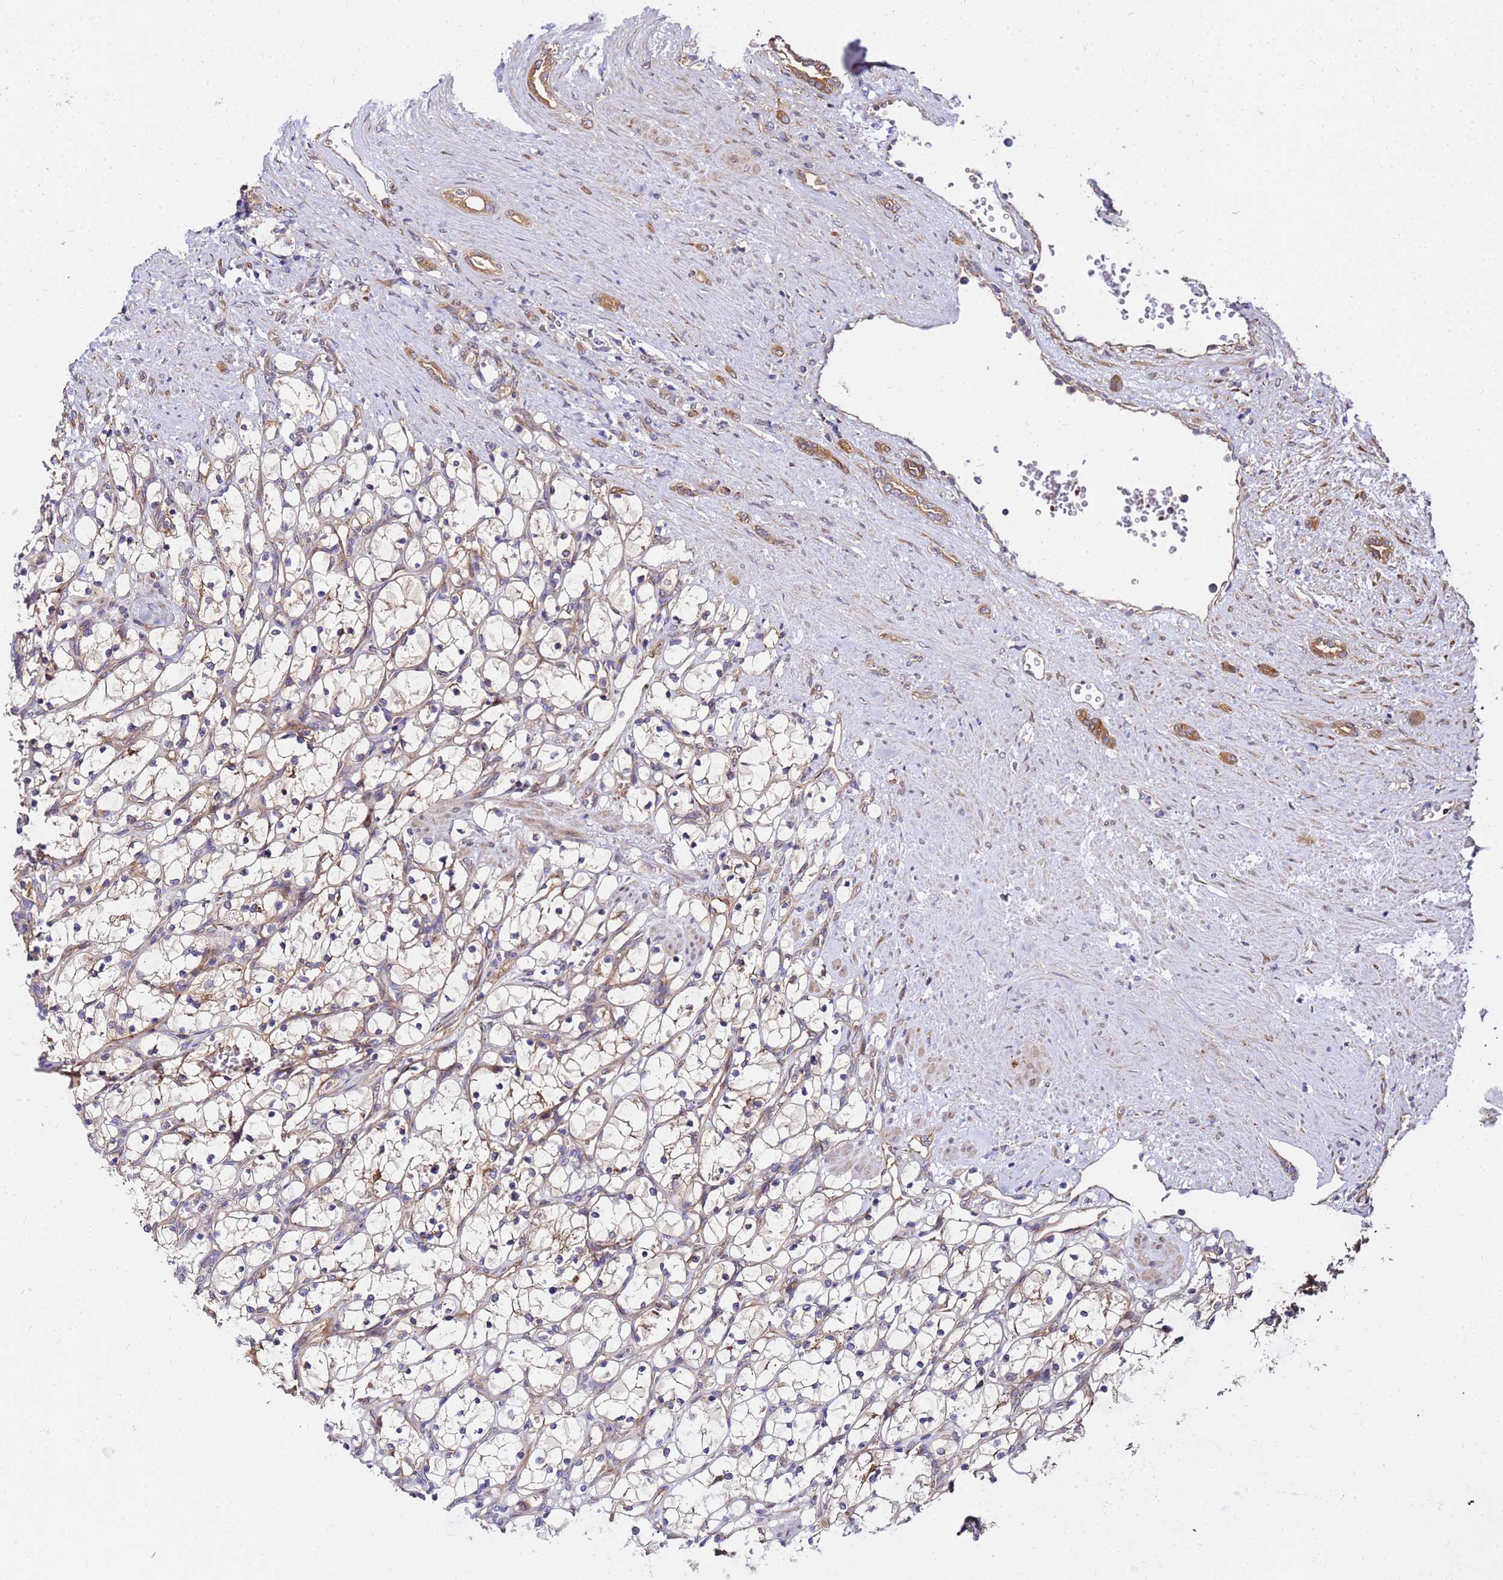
{"staining": {"intensity": "moderate", "quantity": "<25%", "location": "cytoplasmic/membranous"}, "tissue": "renal cancer", "cell_type": "Tumor cells", "image_type": "cancer", "snomed": [{"axis": "morphology", "description": "Adenocarcinoma, NOS"}, {"axis": "topography", "description": "Kidney"}], "caption": "Human adenocarcinoma (renal) stained with a protein marker shows moderate staining in tumor cells.", "gene": "WWC2", "patient": {"sex": "female", "age": 69}}